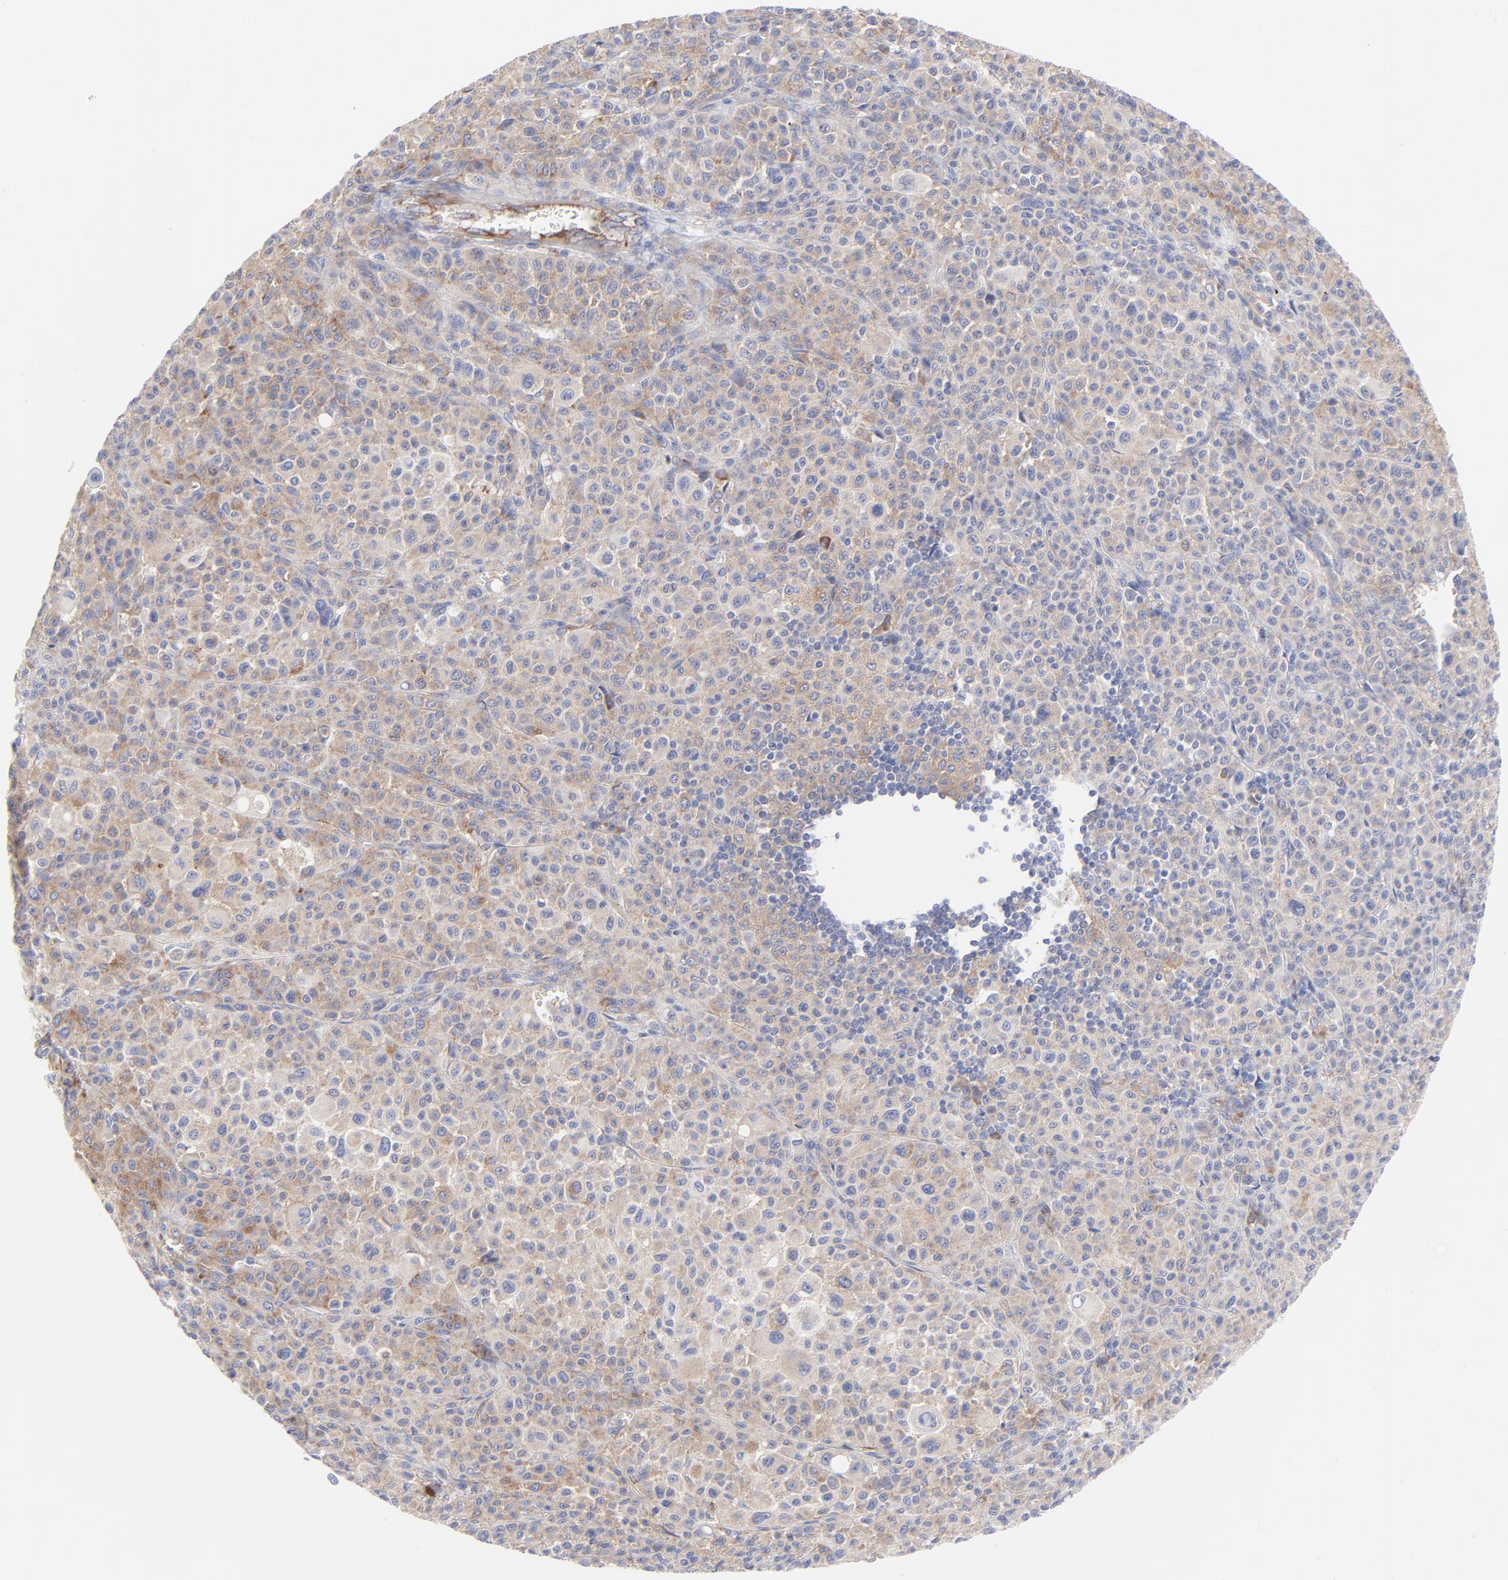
{"staining": {"intensity": "moderate", "quantity": ">75%", "location": "cytoplasmic/membranous"}, "tissue": "melanoma", "cell_type": "Tumor cells", "image_type": "cancer", "snomed": [{"axis": "morphology", "description": "Malignant melanoma, Metastatic site"}, {"axis": "topography", "description": "Skin"}], "caption": "Brown immunohistochemical staining in human malignant melanoma (metastatic site) demonstrates moderate cytoplasmic/membranous expression in approximately >75% of tumor cells.", "gene": "EIF2AK2", "patient": {"sex": "female", "age": 74}}